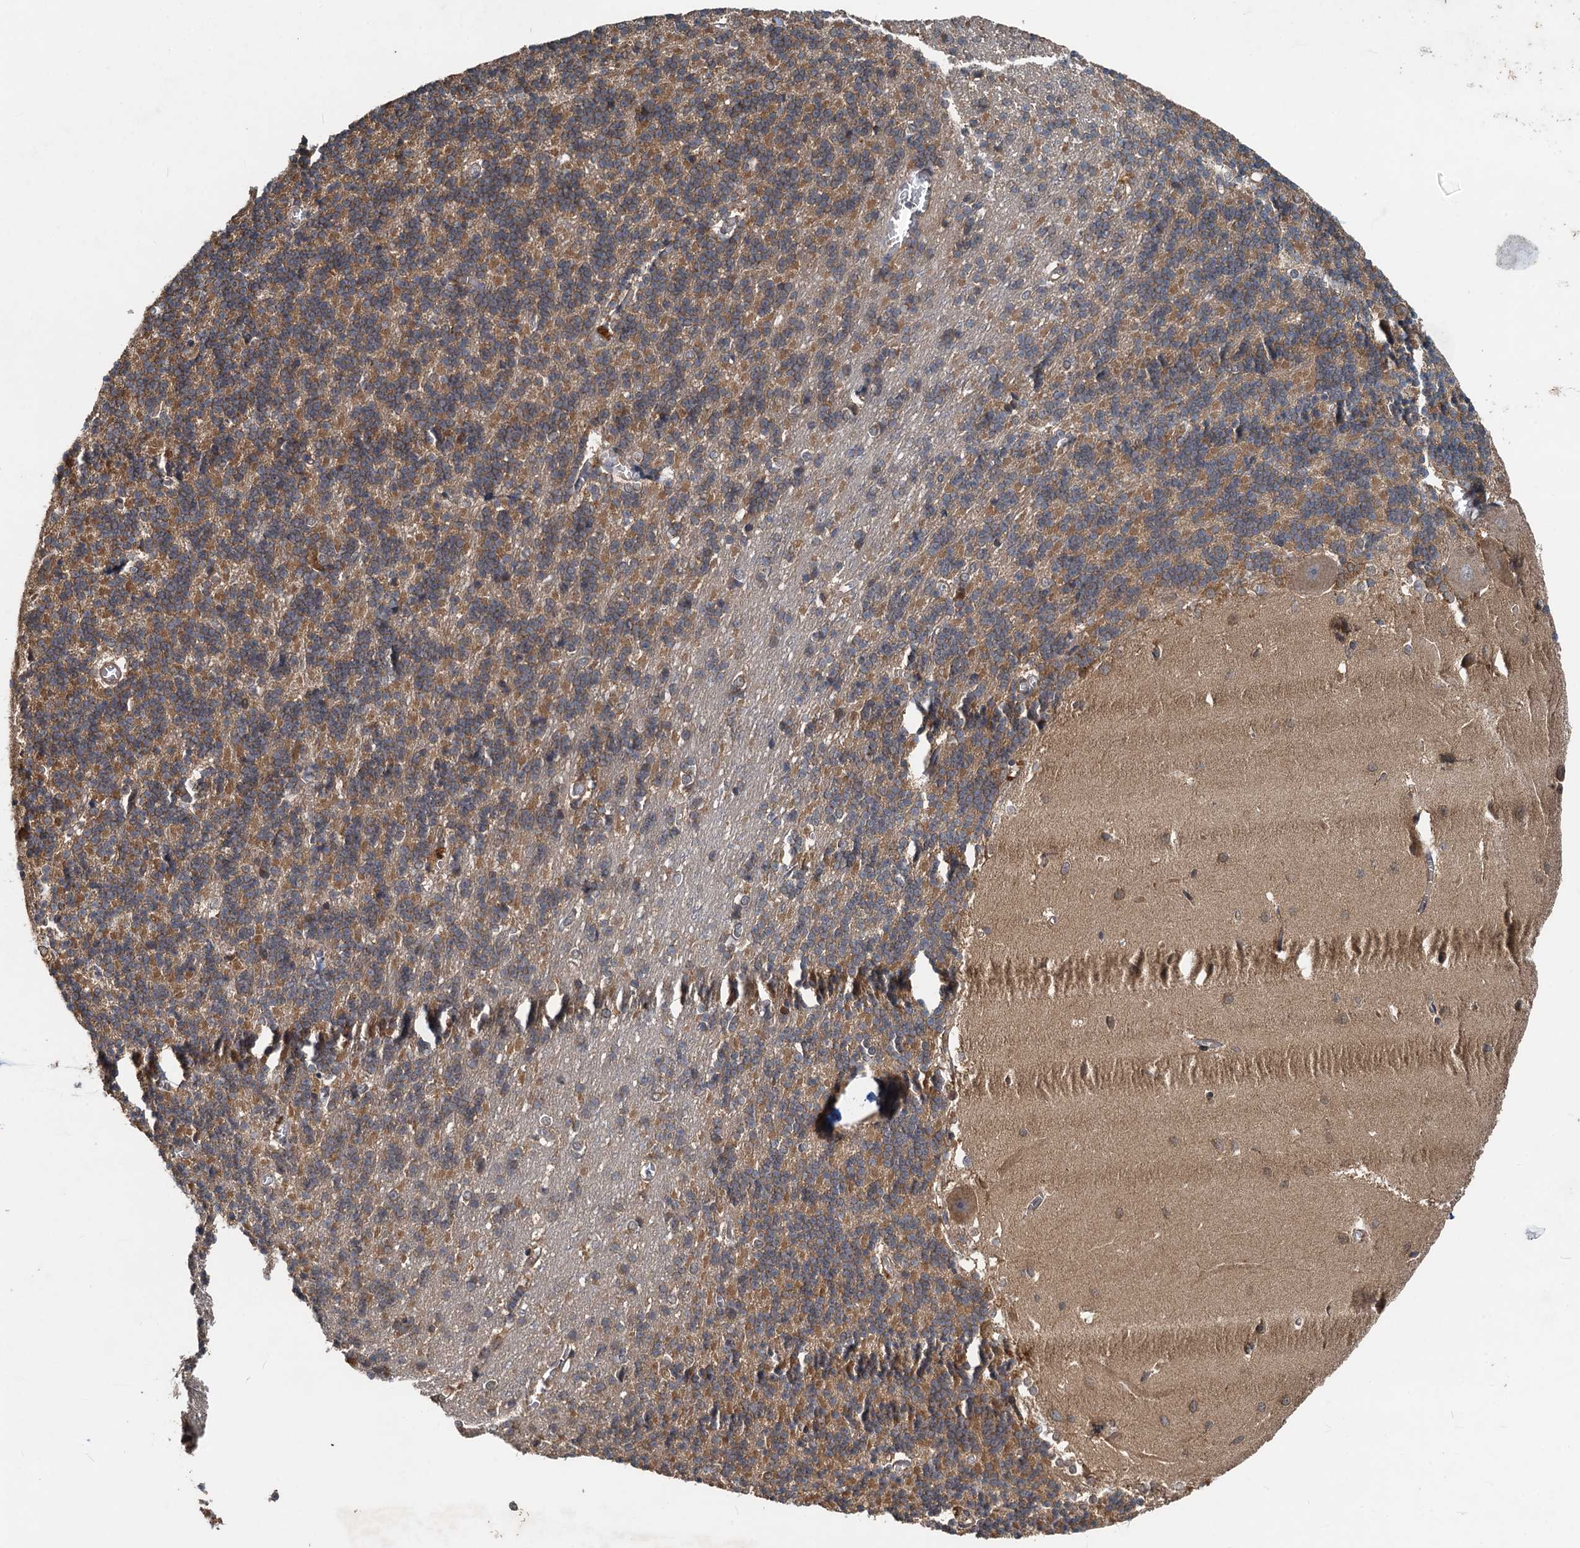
{"staining": {"intensity": "moderate", "quantity": ">75%", "location": "cytoplasmic/membranous"}, "tissue": "cerebellum", "cell_type": "Cells in granular layer", "image_type": "normal", "snomed": [{"axis": "morphology", "description": "Normal tissue, NOS"}, {"axis": "topography", "description": "Cerebellum"}], "caption": "Moderate cytoplasmic/membranous staining for a protein is seen in approximately >75% of cells in granular layer of benign cerebellum using immunohistochemistry.", "gene": "HYI", "patient": {"sex": "male", "age": 37}}